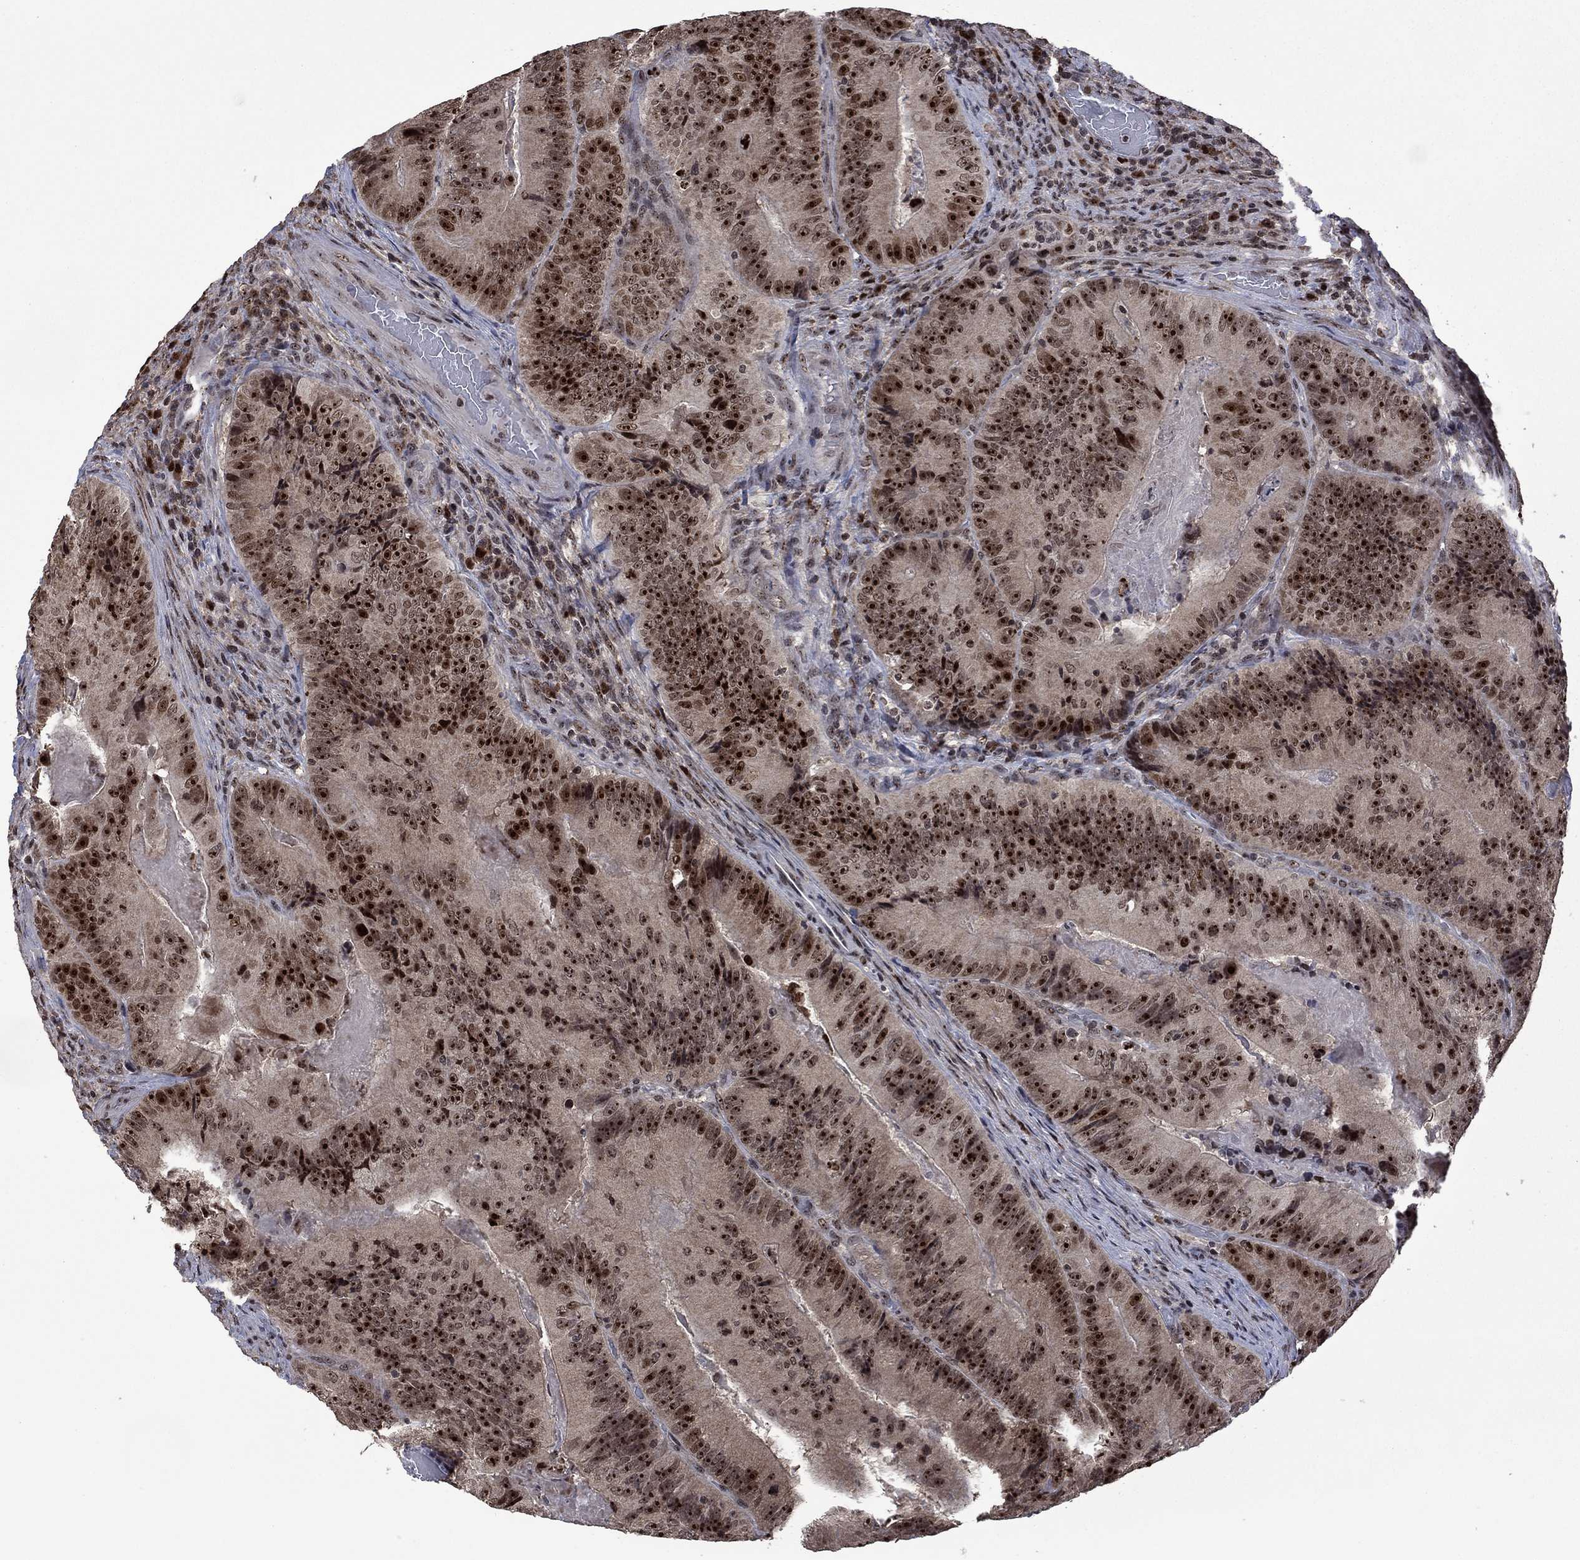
{"staining": {"intensity": "strong", "quantity": ">75%", "location": "nuclear"}, "tissue": "colorectal cancer", "cell_type": "Tumor cells", "image_type": "cancer", "snomed": [{"axis": "morphology", "description": "Adenocarcinoma, NOS"}, {"axis": "topography", "description": "Colon"}], "caption": "Strong nuclear staining is identified in about >75% of tumor cells in colorectal cancer (adenocarcinoma). Nuclei are stained in blue.", "gene": "FBL", "patient": {"sex": "female", "age": 86}}